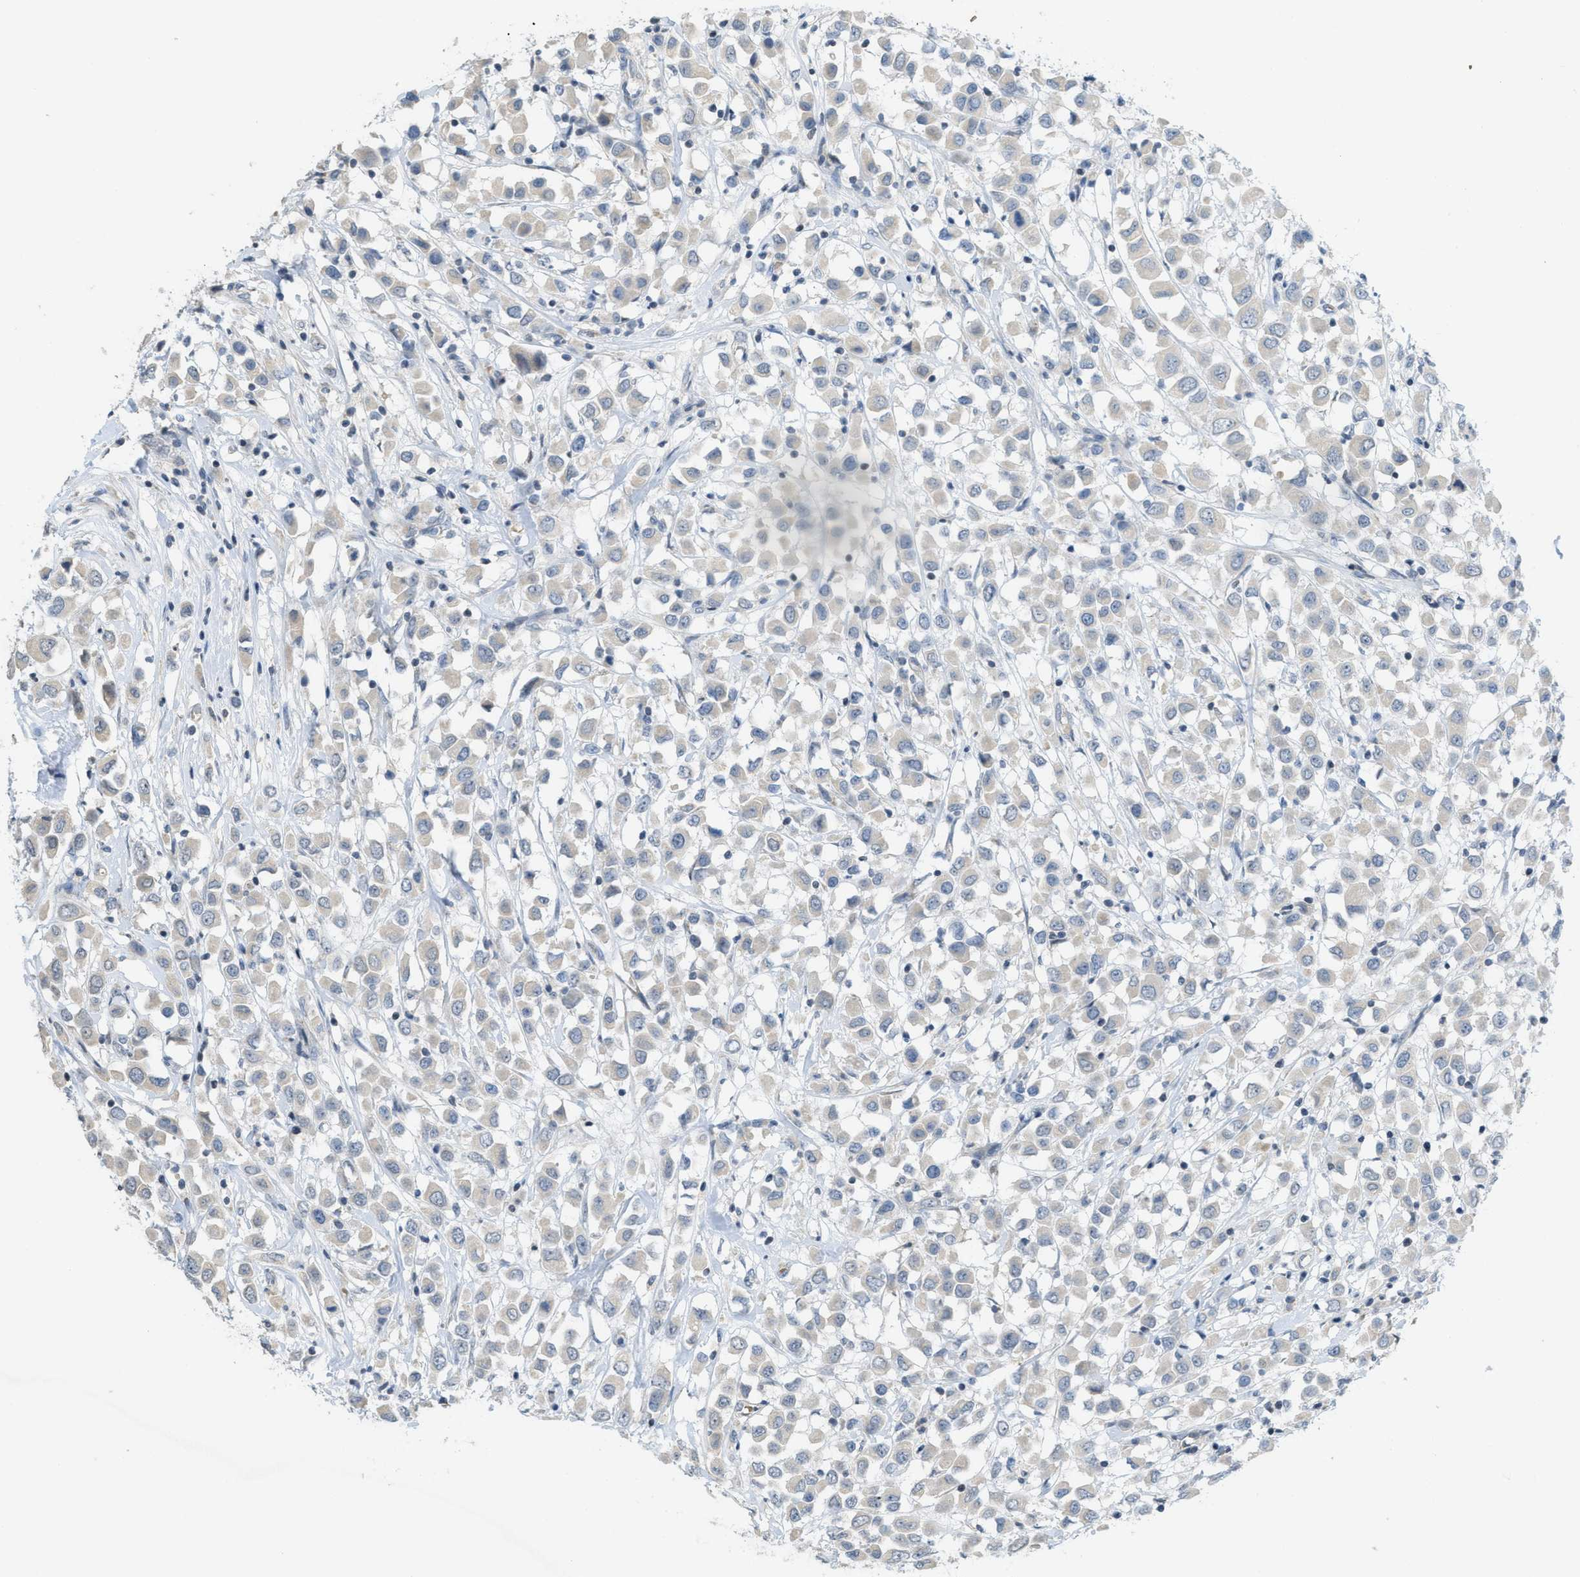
{"staining": {"intensity": "weak", "quantity": "<25%", "location": "cytoplasmic/membranous"}, "tissue": "breast cancer", "cell_type": "Tumor cells", "image_type": "cancer", "snomed": [{"axis": "morphology", "description": "Duct carcinoma"}, {"axis": "topography", "description": "Breast"}], "caption": "IHC histopathology image of human breast cancer (invasive ductal carcinoma) stained for a protein (brown), which demonstrates no expression in tumor cells.", "gene": "TXNDC2", "patient": {"sex": "female", "age": 61}}